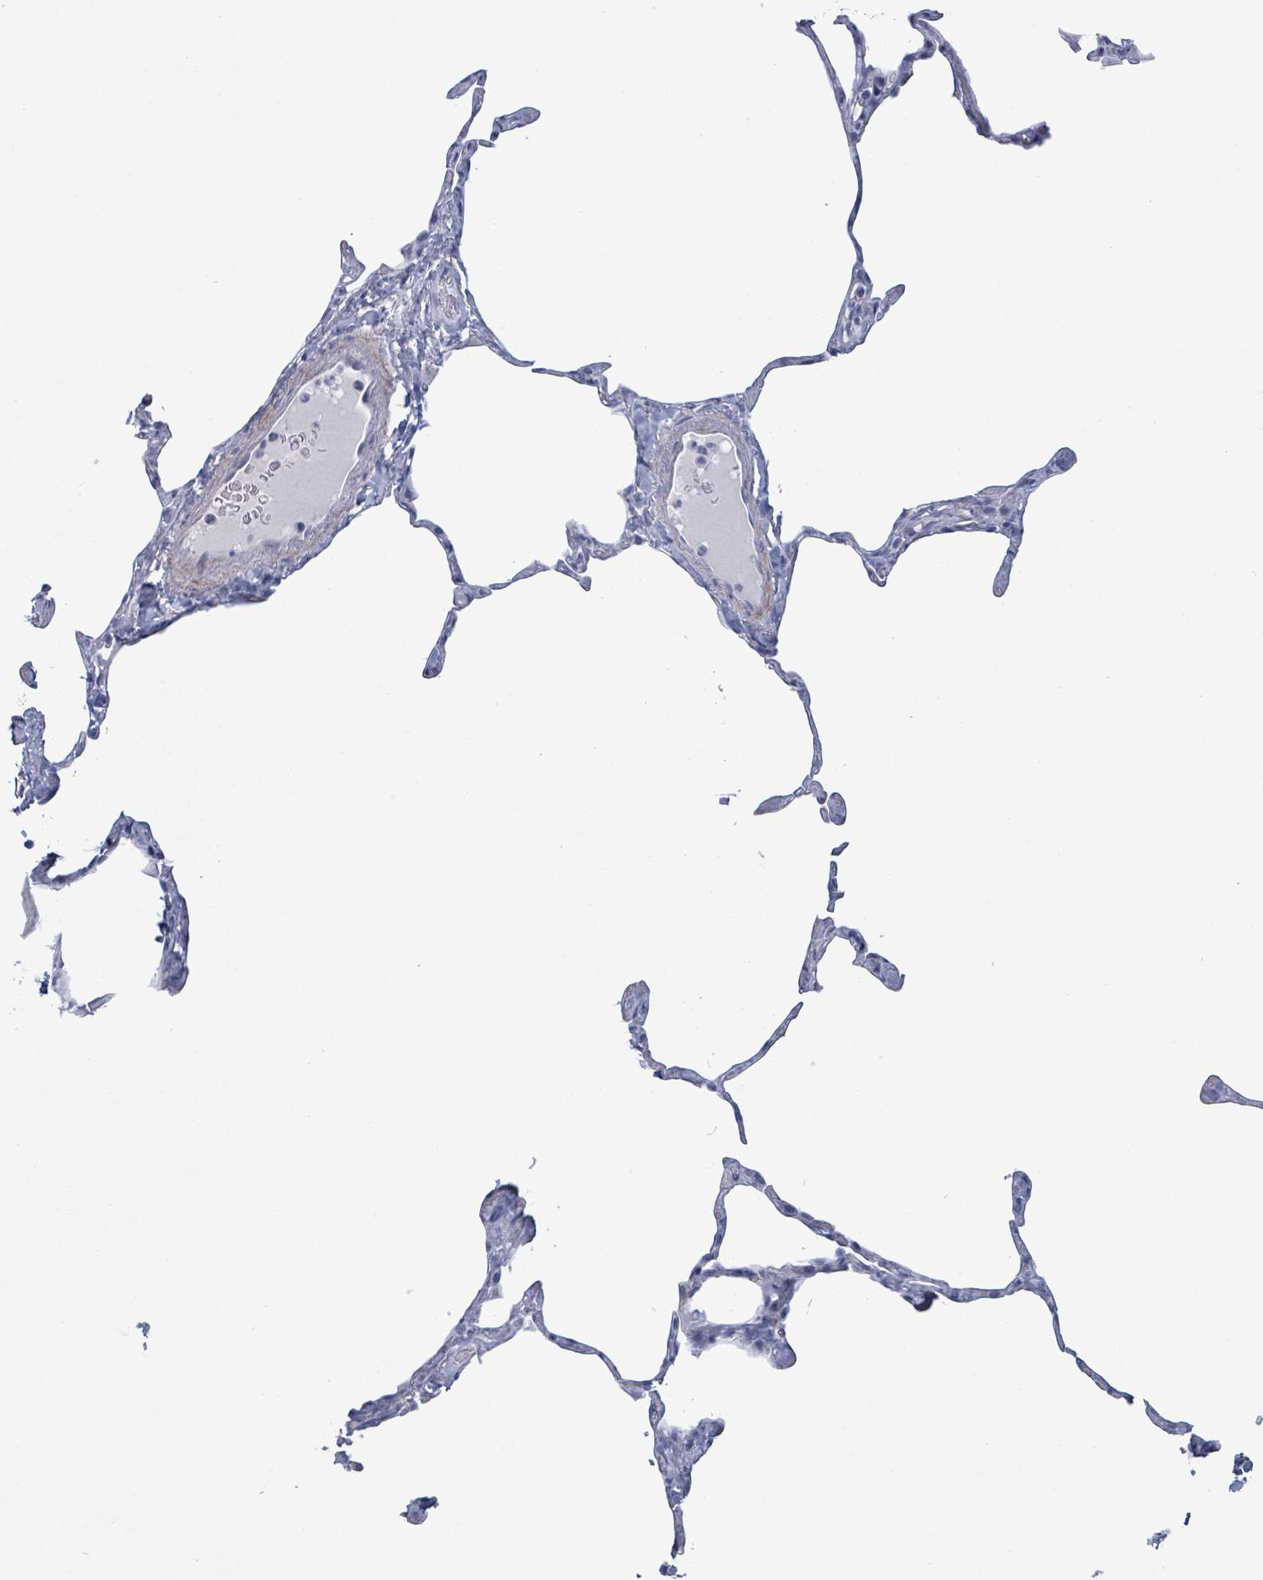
{"staining": {"intensity": "negative", "quantity": "none", "location": "none"}, "tissue": "lung", "cell_type": "Alveolar cells", "image_type": "normal", "snomed": [{"axis": "morphology", "description": "Normal tissue, NOS"}, {"axis": "topography", "description": "Lung"}], "caption": "Immunohistochemistry image of benign lung stained for a protein (brown), which shows no expression in alveolar cells. Brightfield microscopy of immunohistochemistry stained with DAB (3,3'-diaminobenzidine) (brown) and hematoxylin (blue), captured at high magnification.", "gene": "ZNF771", "patient": {"sex": "male", "age": 65}}